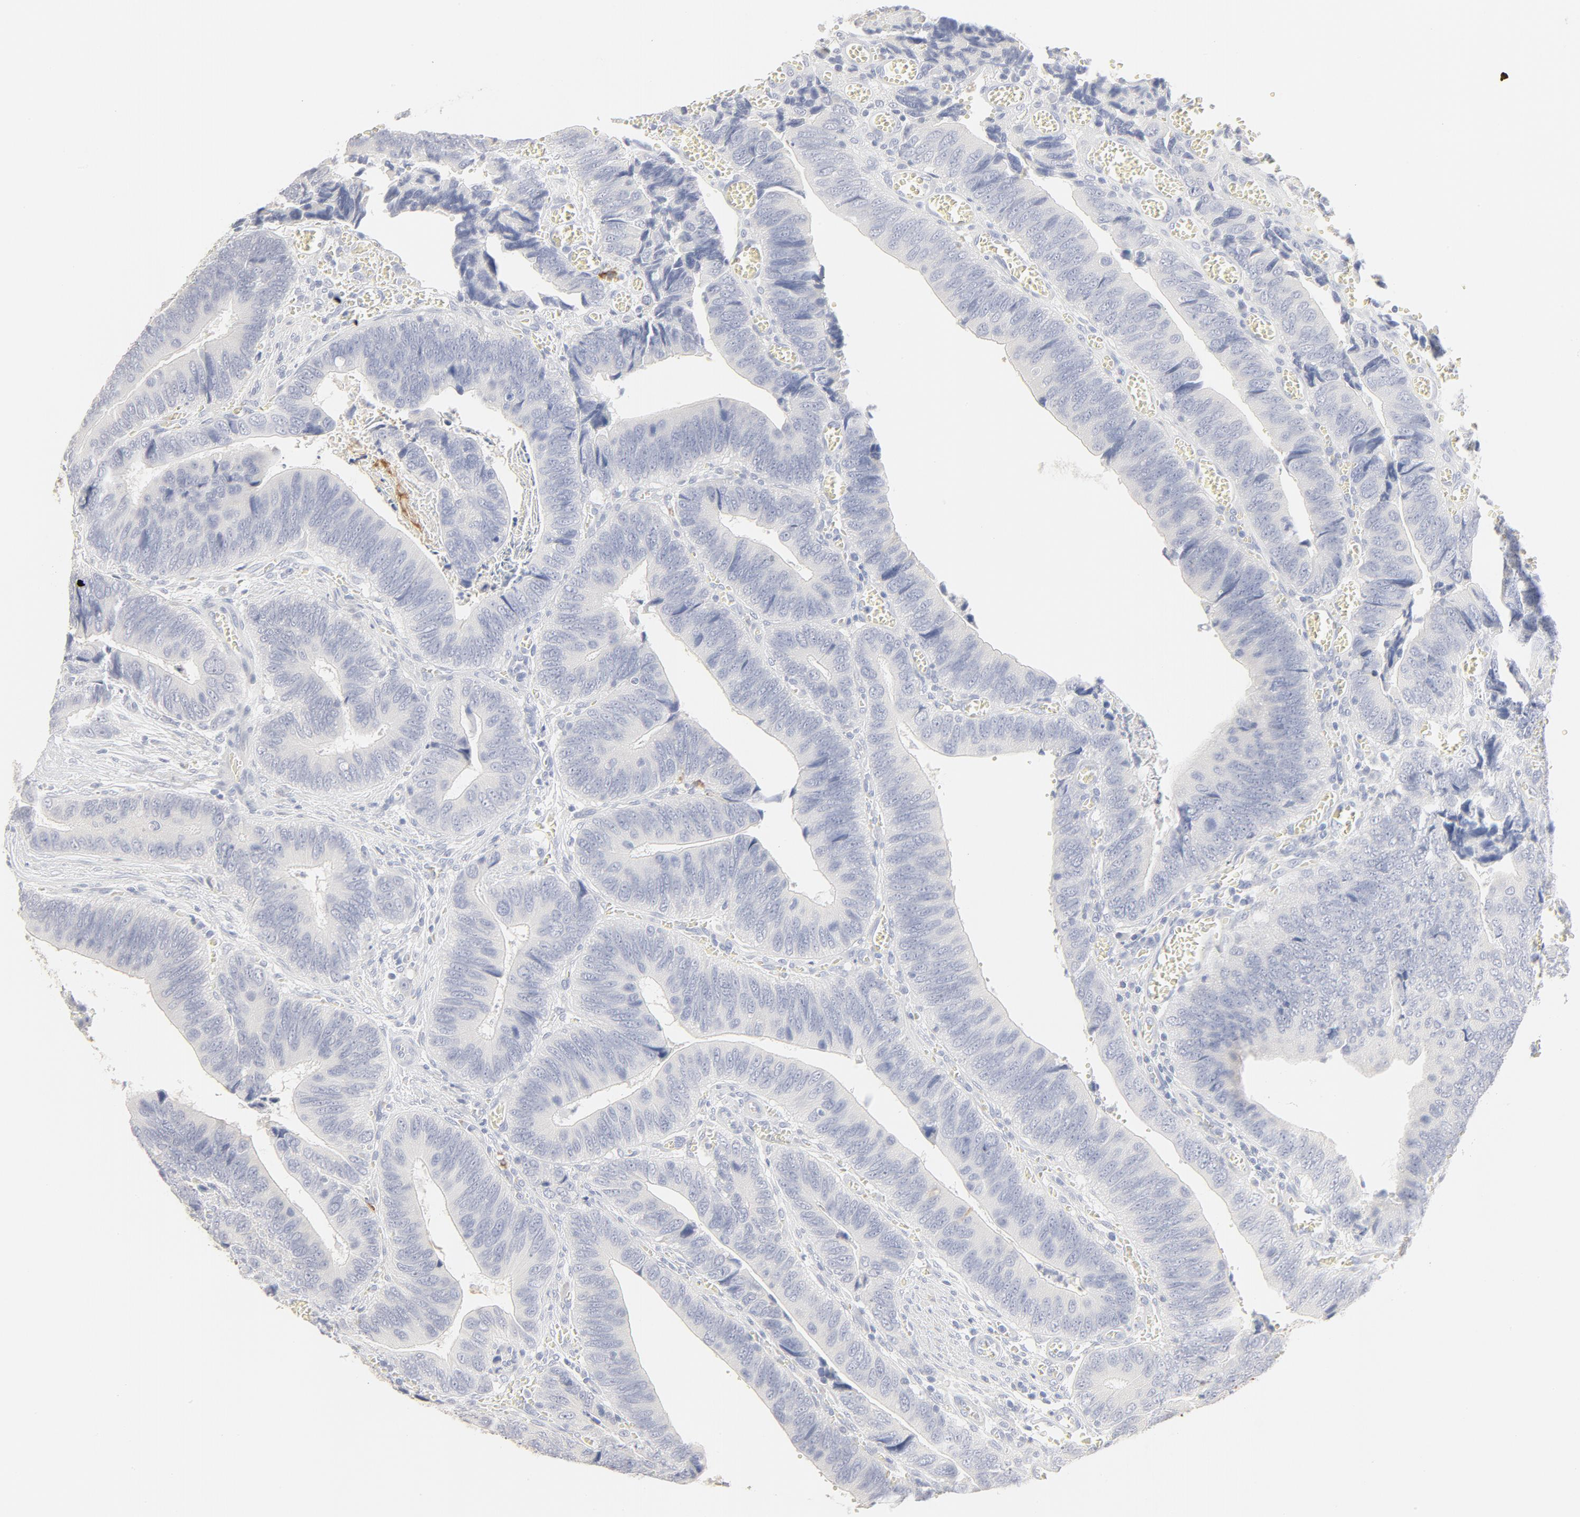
{"staining": {"intensity": "negative", "quantity": "none", "location": "none"}, "tissue": "colorectal cancer", "cell_type": "Tumor cells", "image_type": "cancer", "snomed": [{"axis": "morphology", "description": "Adenocarcinoma, NOS"}, {"axis": "topography", "description": "Colon"}], "caption": "High power microscopy histopathology image of an immunohistochemistry micrograph of colorectal adenocarcinoma, revealing no significant staining in tumor cells. (DAB (3,3'-diaminobenzidine) immunohistochemistry (IHC) with hematoxylin counter stain).", "gene": "FCGBP", "patient": {"sex": "male", "age": 72}}